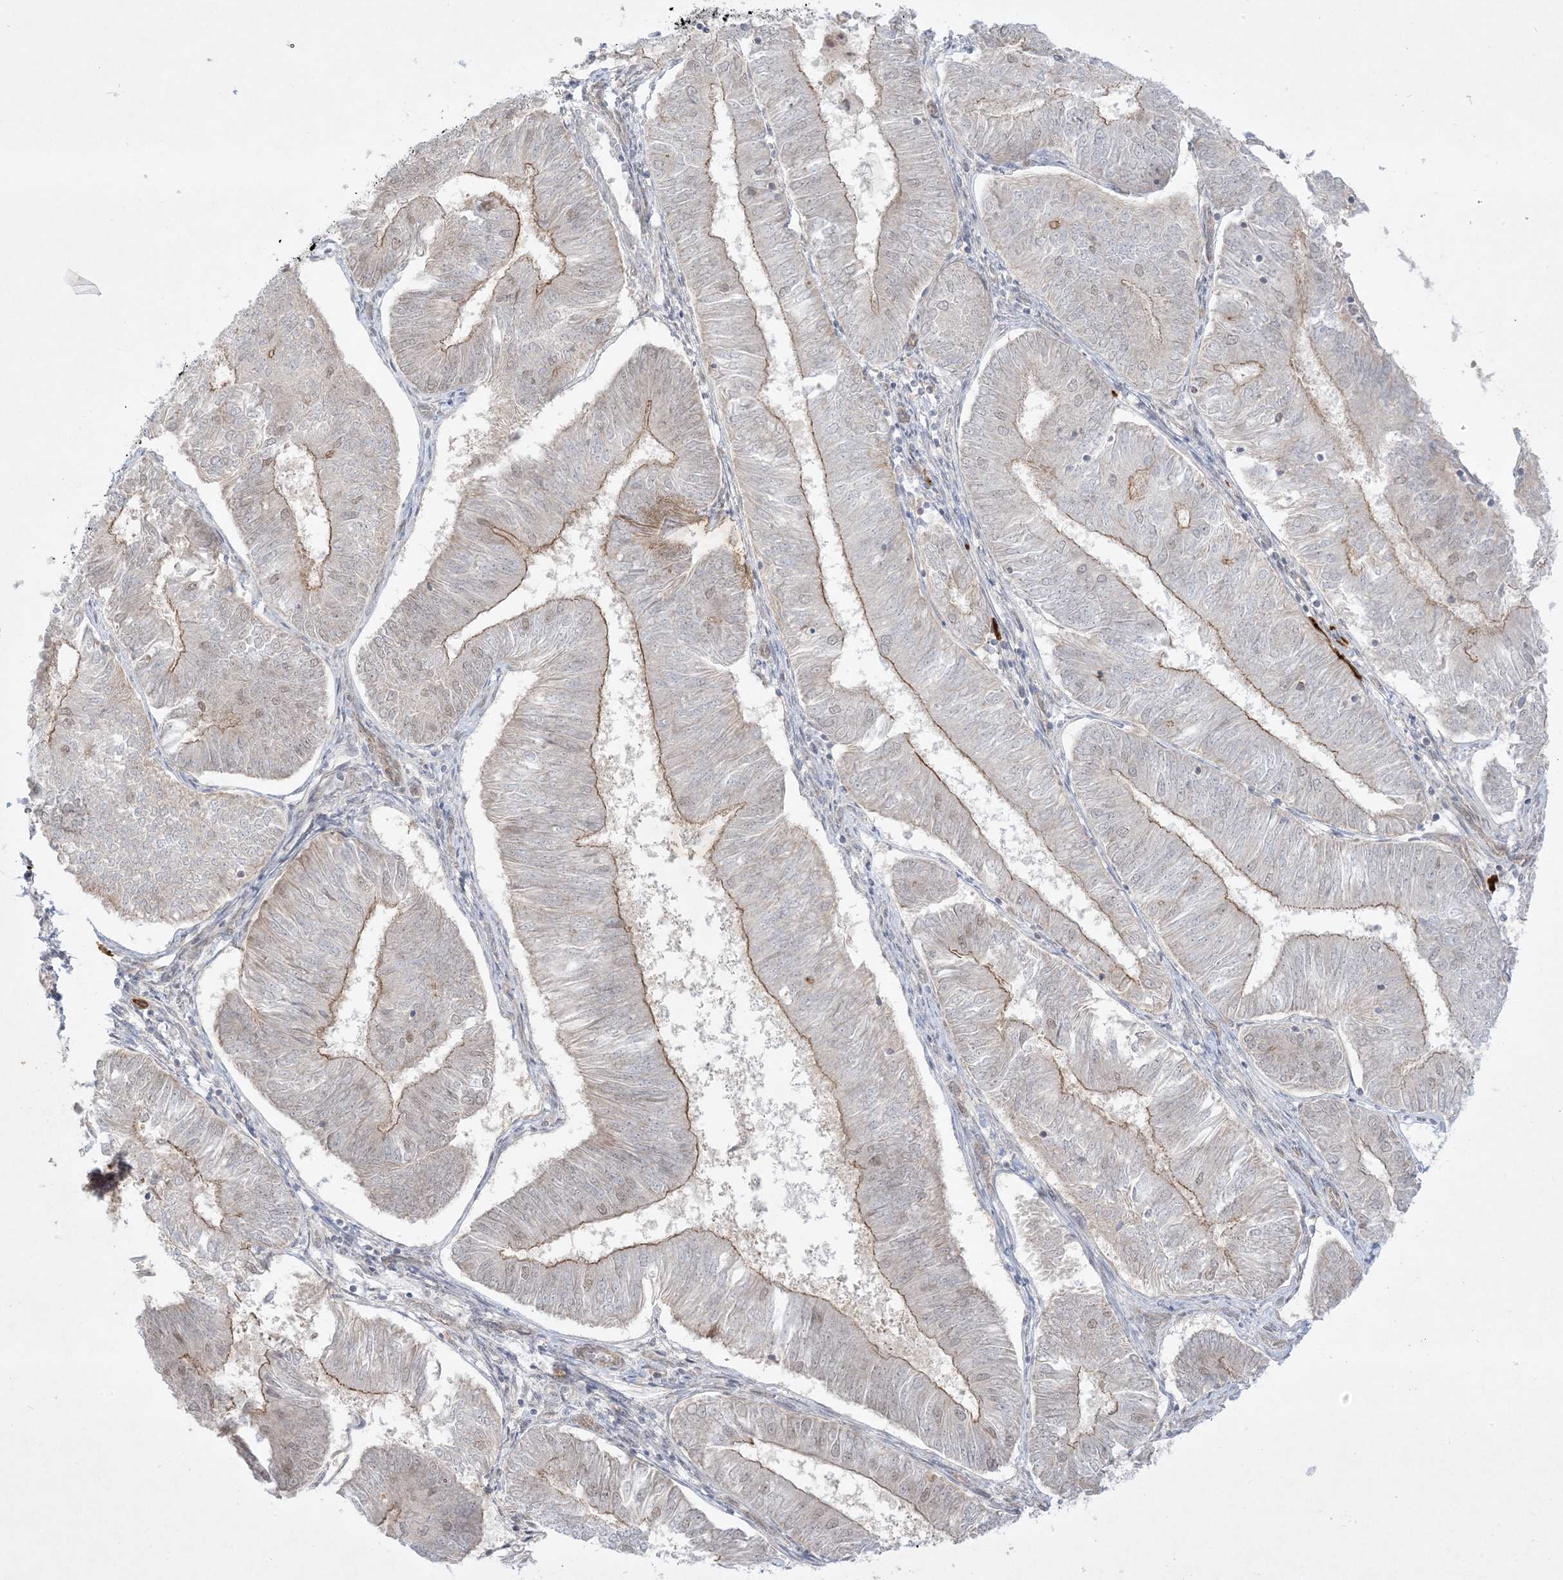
{"staining": {"intensity": "moderate", "quantity": "25%-75%", "location": "cytoplasmic/membranous"}, "tissue": "endometrial cancer", "cell_type": "Tumor cells", "image_type": "cancer", "snomed": [{"axis": "morphology", "description": "Adenocarcinoma, NOS"}, {"axis": "topography", "description": "Endometrium"}], "caption": "Protein staining displays moderate cytoplasmic/membranous positivity in about 25%-75% of tumor cells in adenocarcinoma (endometrial).", "gene": "PTK6", "patient": {"sex": "female", "age": 58}}